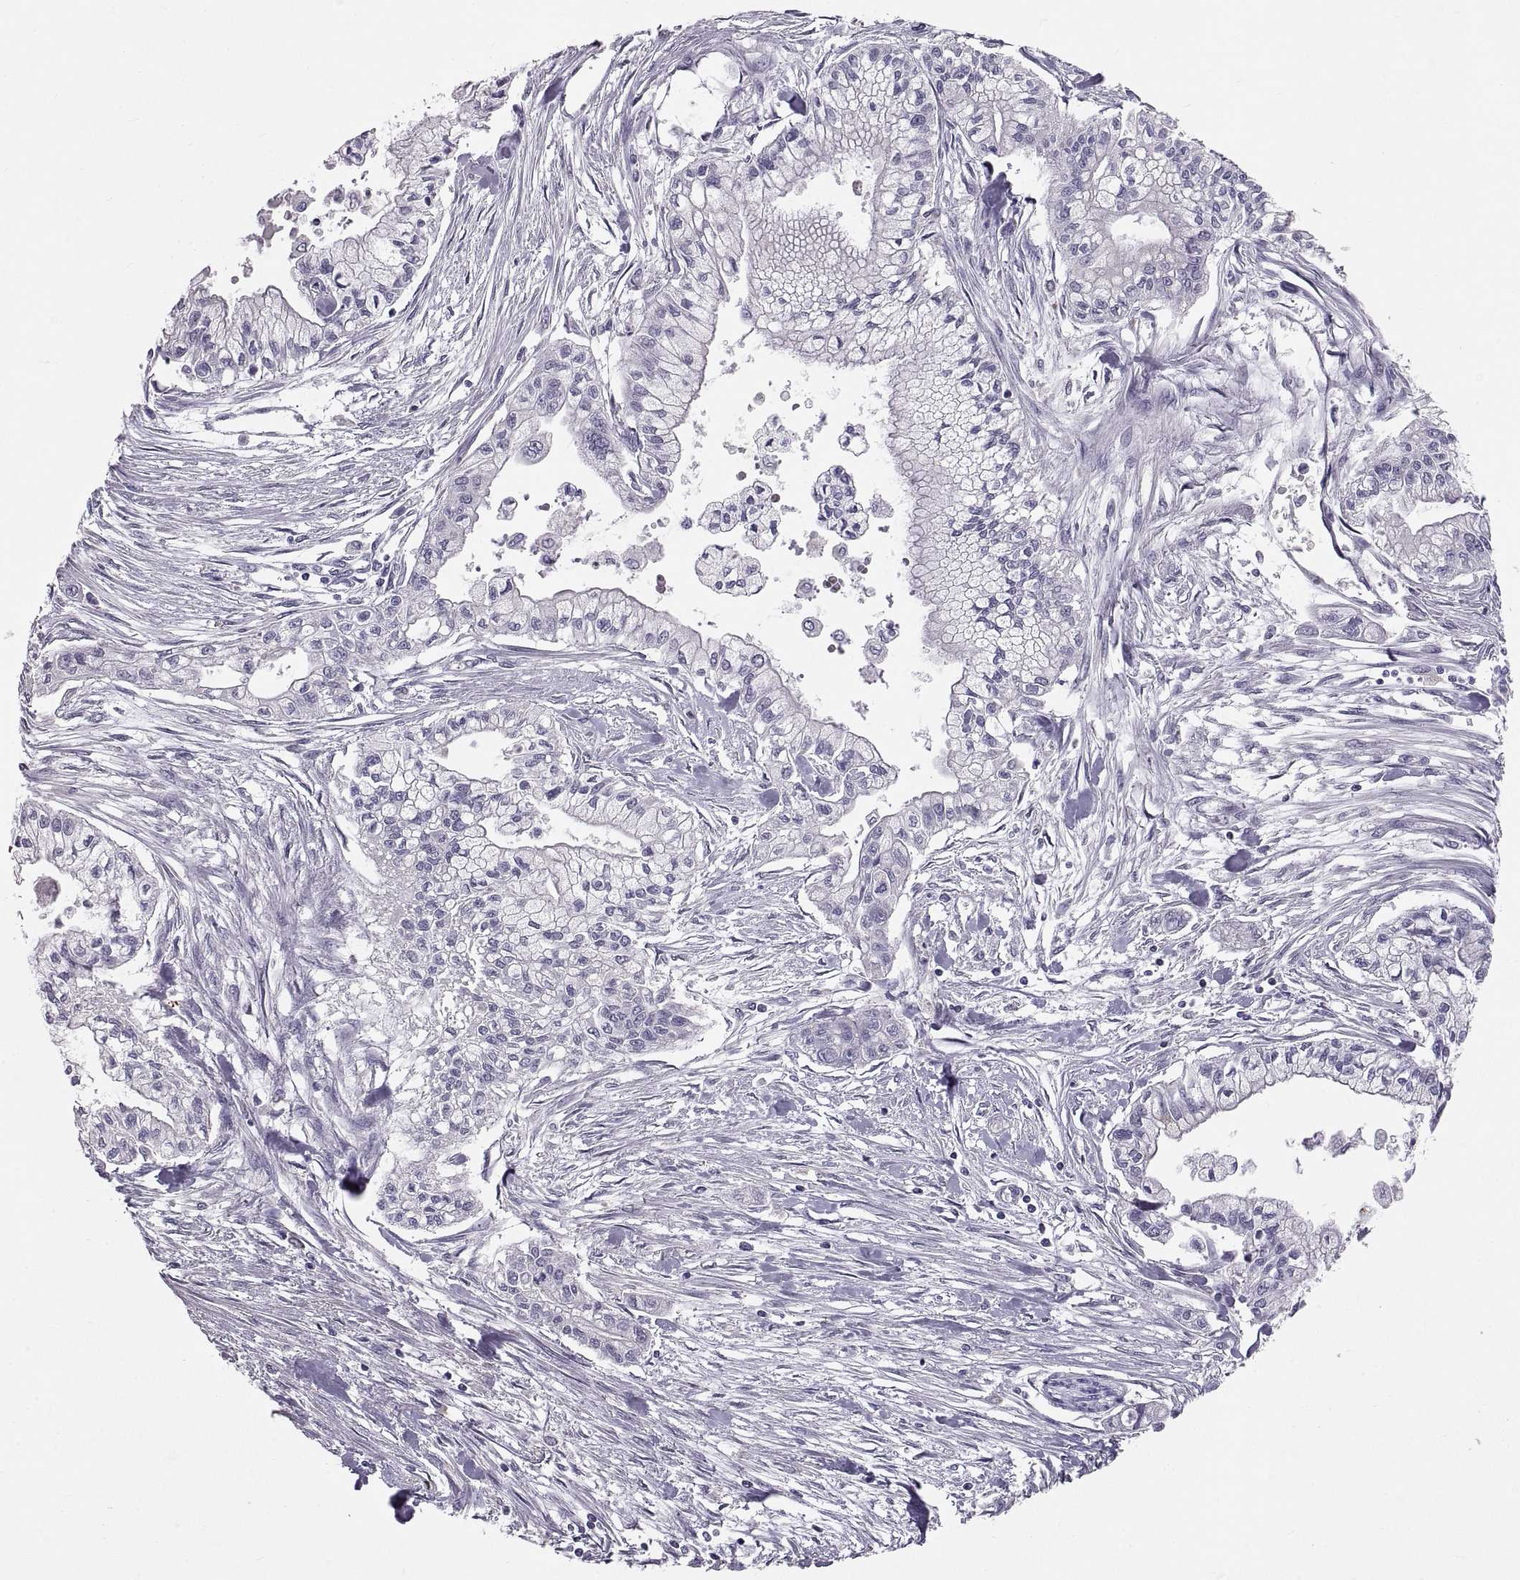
{"staining": {"intensity": "negative", "quantity": "none", "location": "none"}, "tissue": "pancreatic cancer", "cell_type": "Tumor cells", "image_type": "cancer", "snomed": [{"axis": "morphology", "description": "Adenocarcinoma, NOS"}, {"axis": "topography", "description": "Pancreas"}], "caption": "Immunohistochemistry (IHC) photomicrograph of pancreatic adenocarcinoma stained for a protein (brown), which displays no expression in tumor cells.", "gene": "ADAM32", "patient": {"sex": "male", "age": 54}}